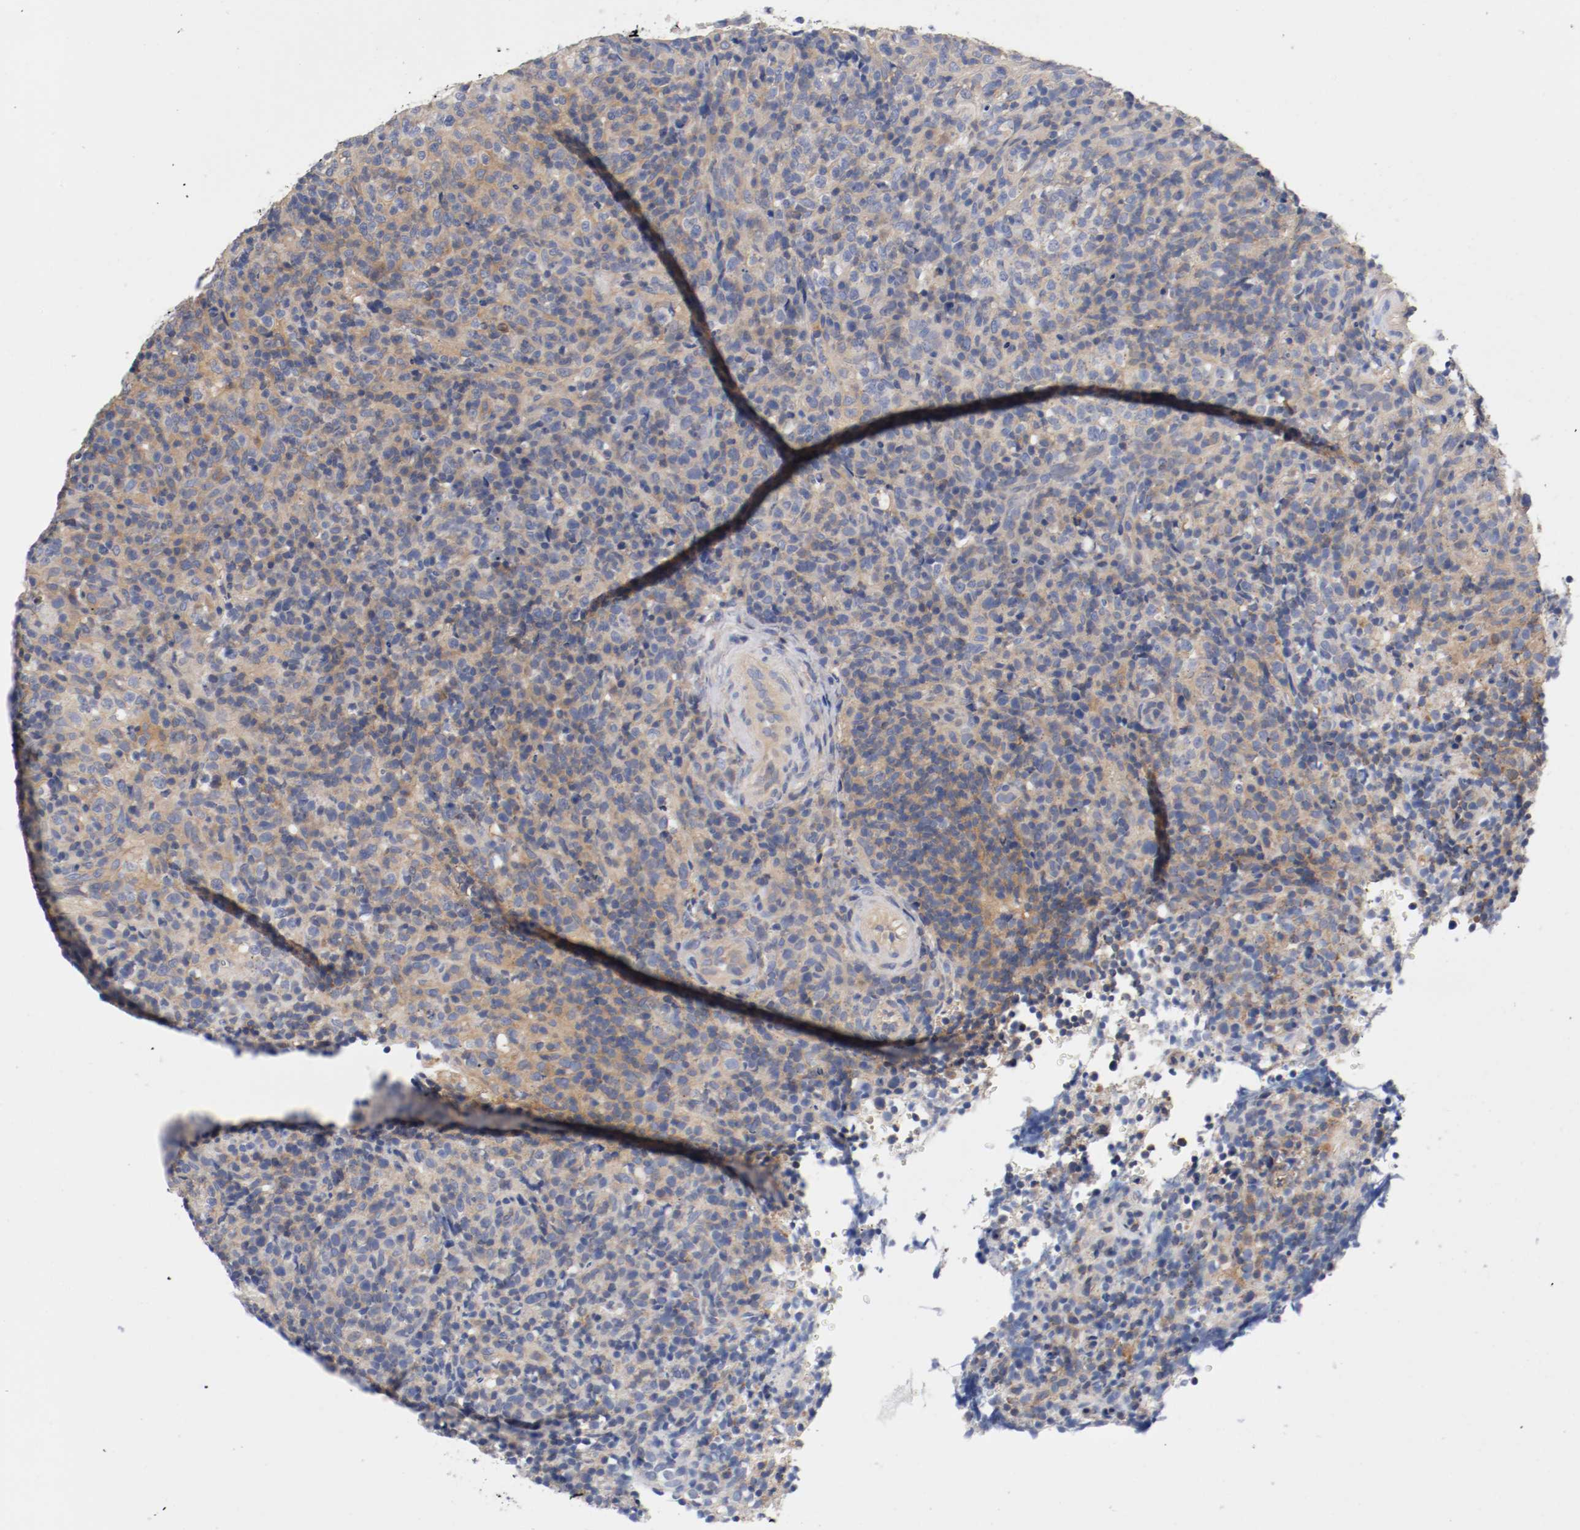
{"staining": {"intensity": "weak", "quantity": ">75%", "location": "cytoplasmic/membranous"}, "tissue": "lymphoma", "cell_type": "Tumor cells", "image_type": "cancer", "snomed": [{"axis": "morphology", "description": "Malignant lymphoma, non-Hodgkin's type, High grade"}, {"axis": "topography", "description": "Lymph node"}], "caption": "Weak cytoplasmic/membranous staining is appreciated in approximately >75% of tumor cells in lymphoma. The protein of interest is stained brown, and the nuclei are stained in blue (DAB IHC with brightfield microscopy, high magnification).", "gene": "HGS", "patient": {"sex": "female", "age": 76}}